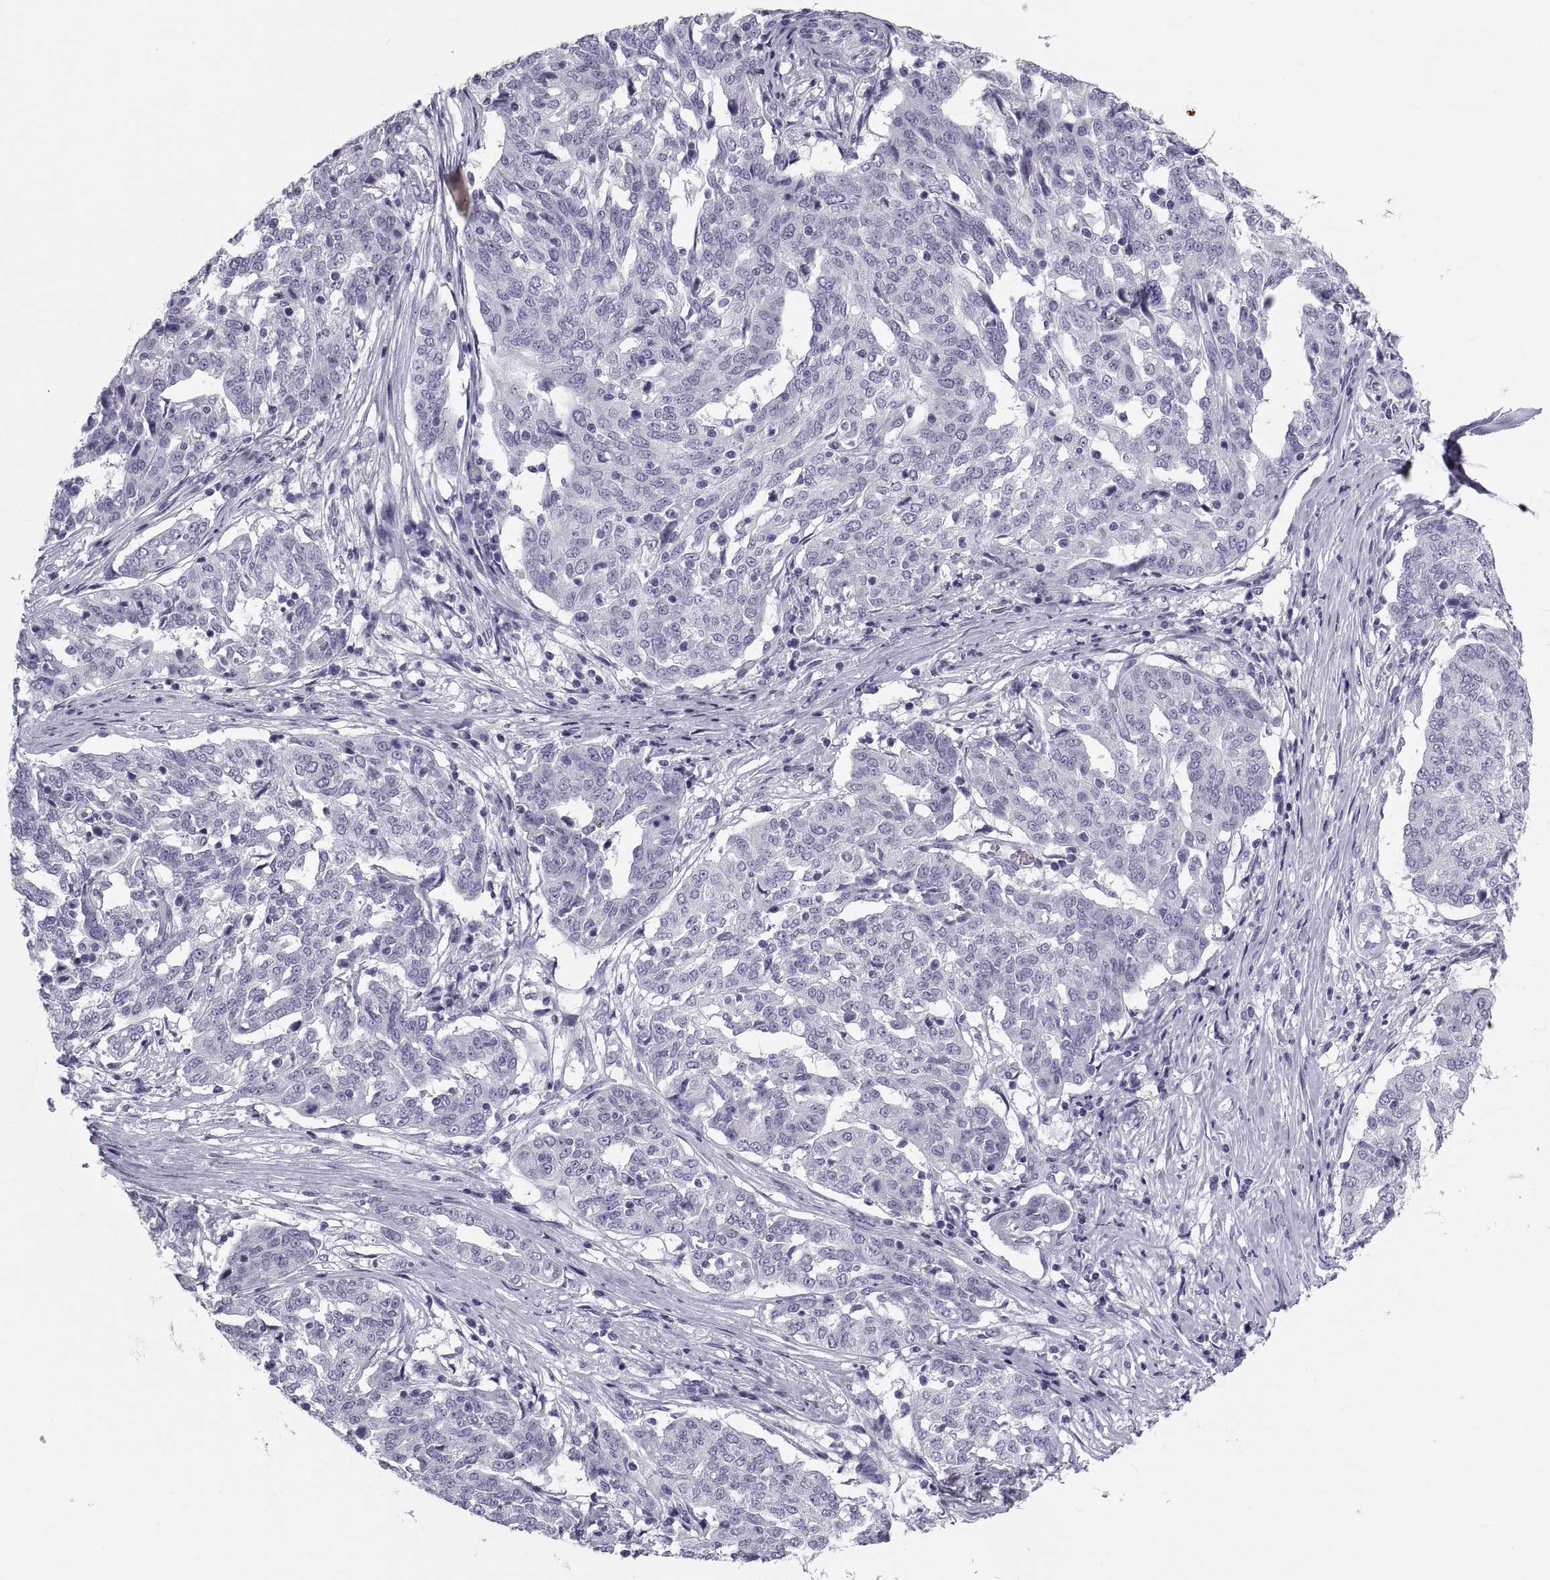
{"staining": {"intensity": "negative", "quantity": "none", "location": "none"}, "tissue": "ovarian cancer", "cell_type": "Tumor cells", "image_type": "cancer", "snomed": [{"axis": "morphology", "description": "Cystadenocarcinoma, serous, NOS"}, {"axis": "topography", "description": "Ovary"}], "caption": "DAB (3,3'-diaminobenzidine) immunohistochemical staining of human ovarian serous cystadenocarcinoma displays no significant staining in tumor cells. Nuclei are stained in blue.", "gene": "DEFB129", "patient": {"sex": "female", "age": 67}}